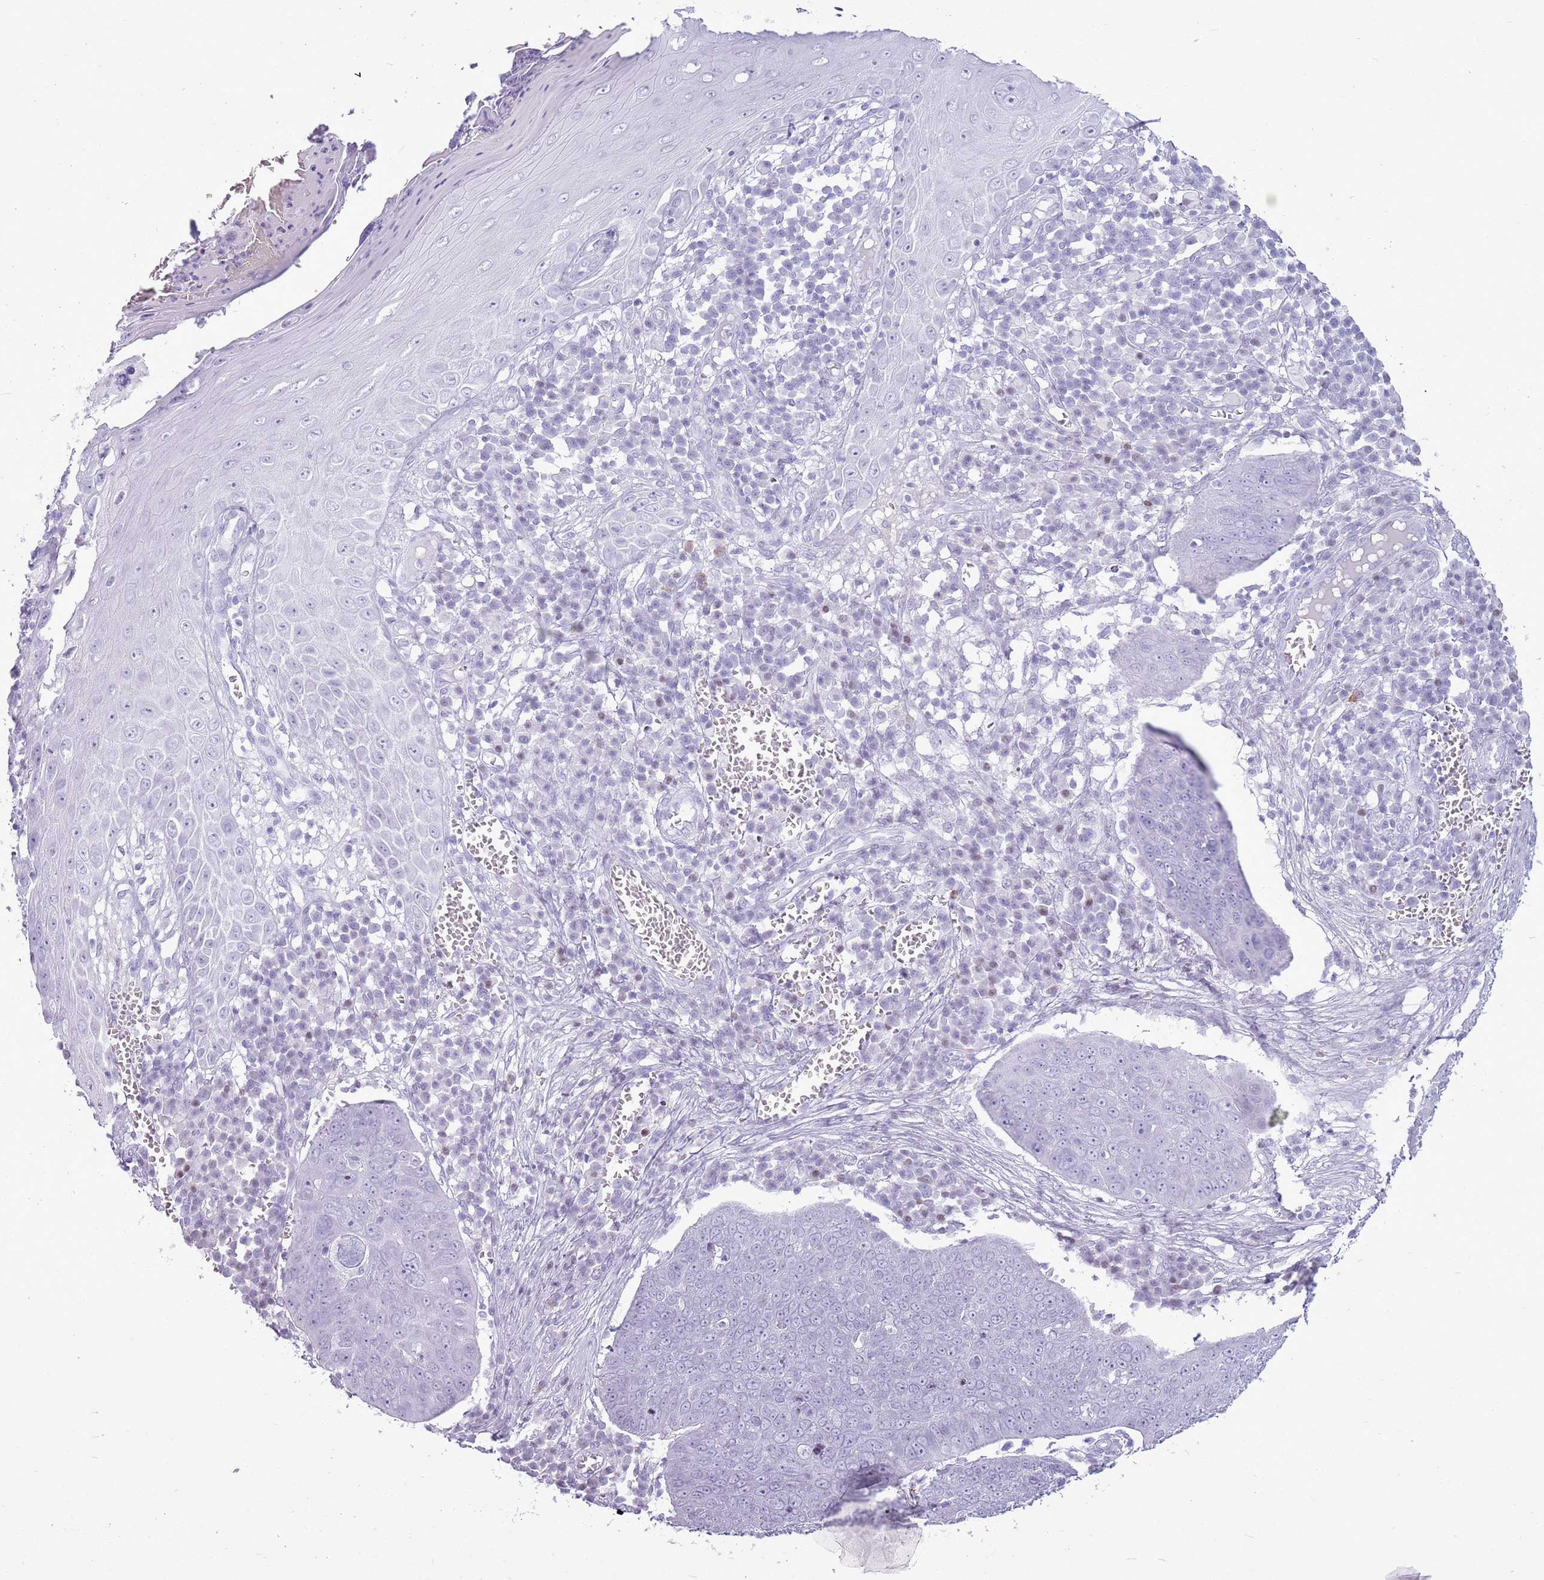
{"staining": {"intensity": "negative", "quantity": "none", "location": "none"}, "tissue": "skin cancer", "cell_type": "Tumor cells", "image_type": "cancer", "snomed": [{"axis": "morphology", "description": "Squamous cell carcinoma, NOS"}, {"axis": "topography", "description": "Skin"}], "caption": "Immunohistochemical staining of squamous cell carcinoma (skin) demonstrates no significant staining in tumor cells.", "gene": "ASIP", "patient": {"sex": "male", "age": 71}}